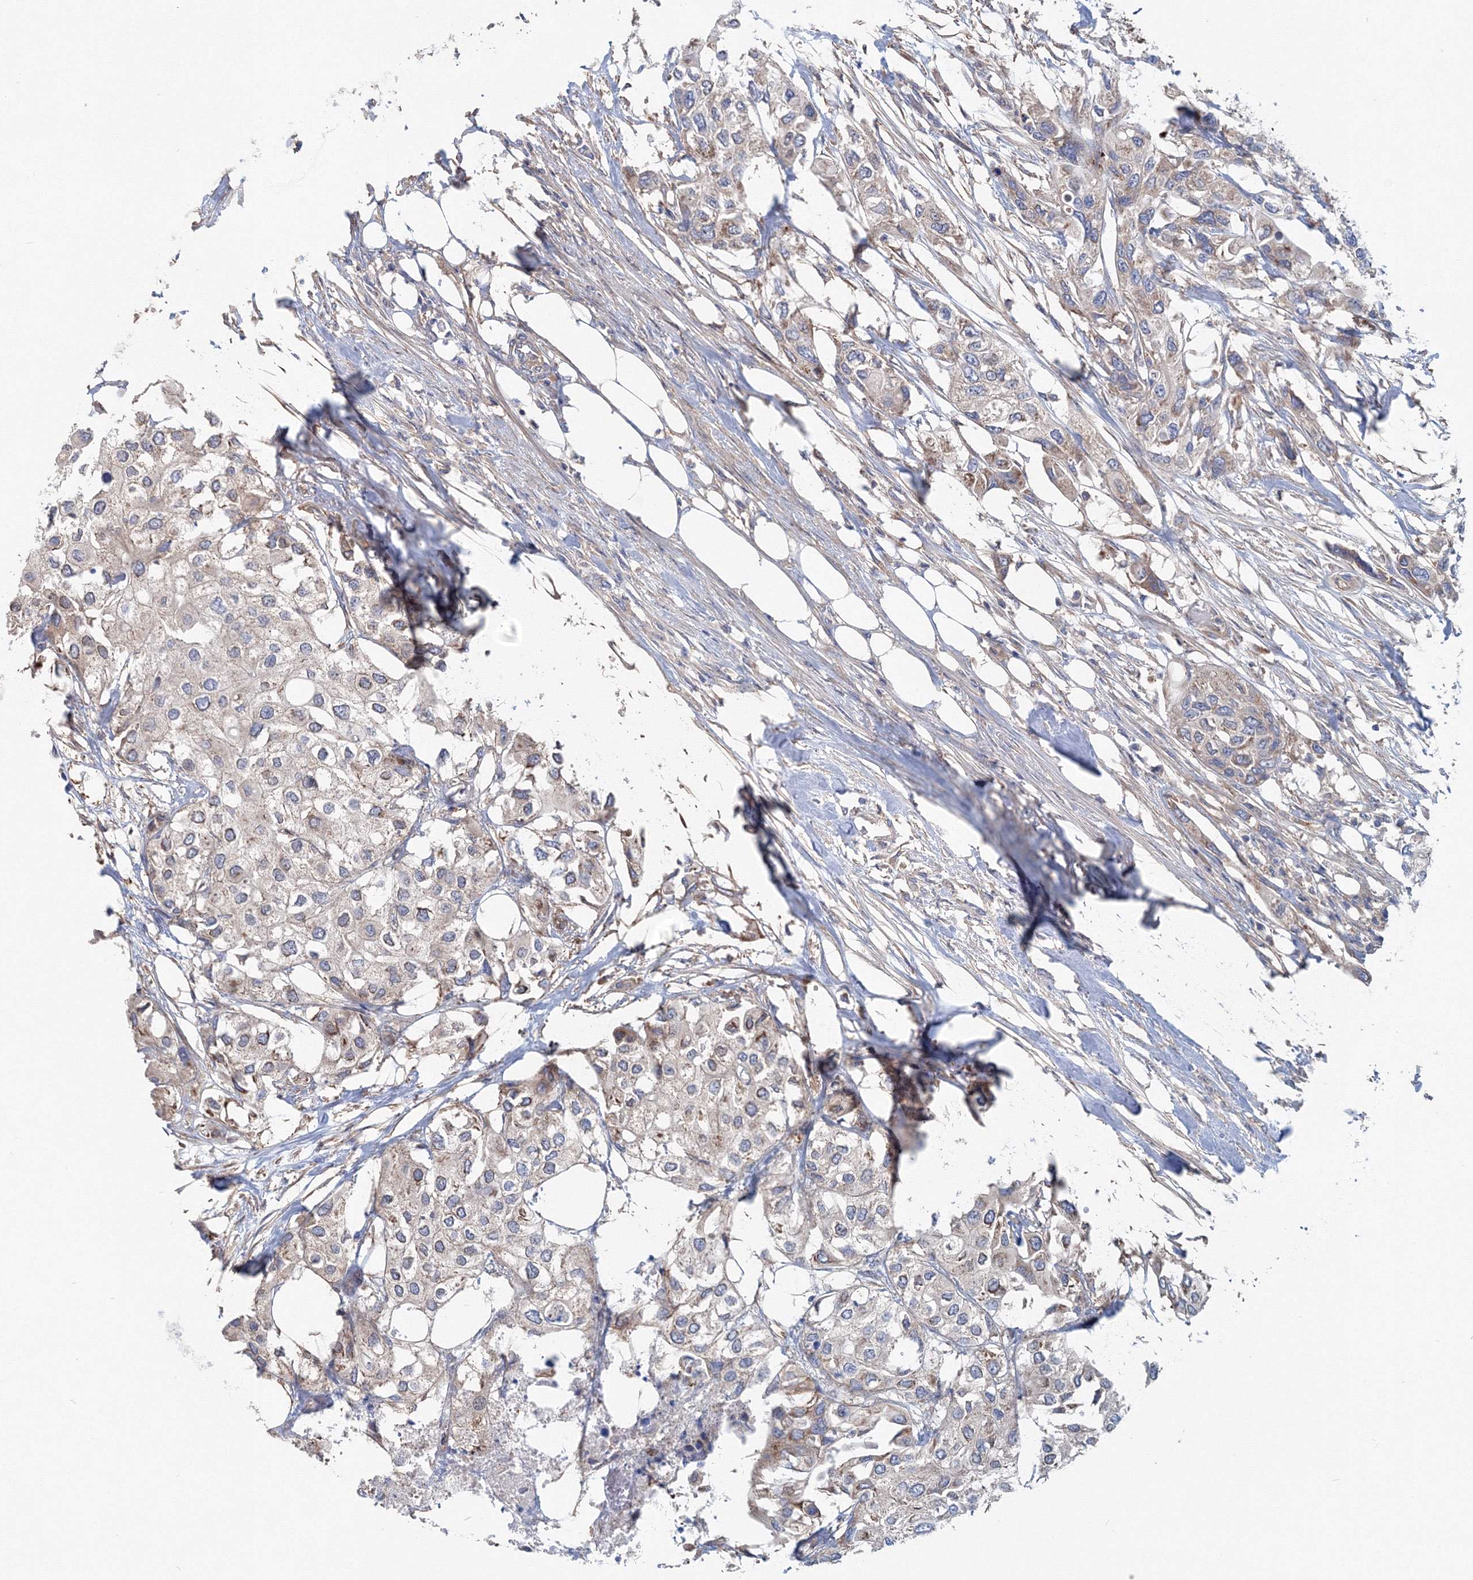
{"staining": {"intensity": "weak", "quantity": "<25%", "location": "cytoplasmic/membranous"}, "tissue": "urothelial cancer", "cell_type": "Tumor cells", "image_type": "cancer", "snomed": [{"axis": "morphology", "description": "Urothelial carcinoma, High grade"}, {"axis": "topography", "description": "Urinary bladder"}], "caption": "A high-resolution photomicrograph shows immunohistochemistry (IHC) staining of urothelial cancer, which reveals no significant expression in tumor cells.", "gene": "EXOC1", "patient": {"sex": "male", "age": 64}}